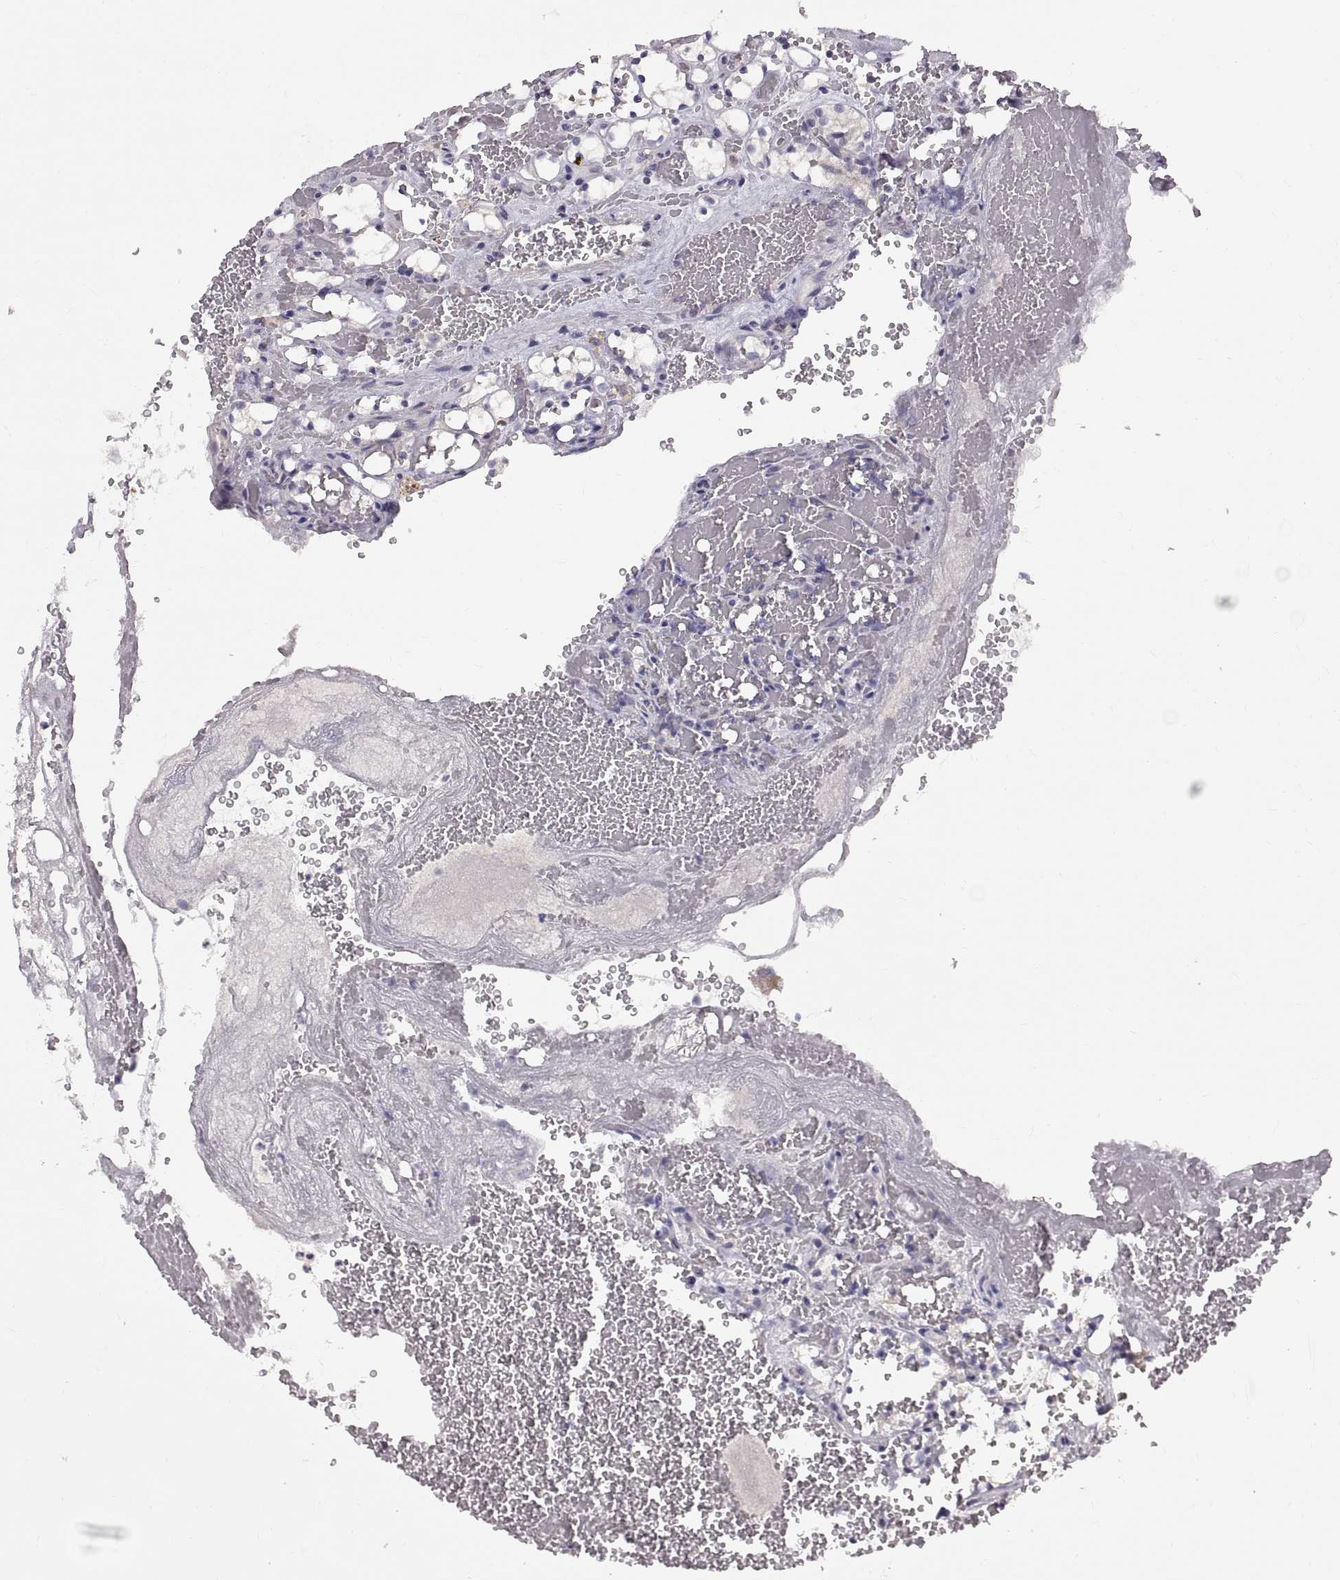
{"staining": {"intensity": "negative", "quantity": "none", "location": "none"}, "tissue": "renal cancer", "cell_type": "Tumor cells", "image_type": "cancer", "snomed": [{"axis": "morphology", "description": "Adenocarcinoma, NOS"}, {"axis": "topography", "description": "Kidney"}], "caption": "A photomicrograph of human renal cancer is negative for staining in tumor cells. (DAB immunohistochemistry (IHC) with hematoxylin counter stain).", "gene": "WFDC8", "patient": {"sex": "female", "age": 69}}